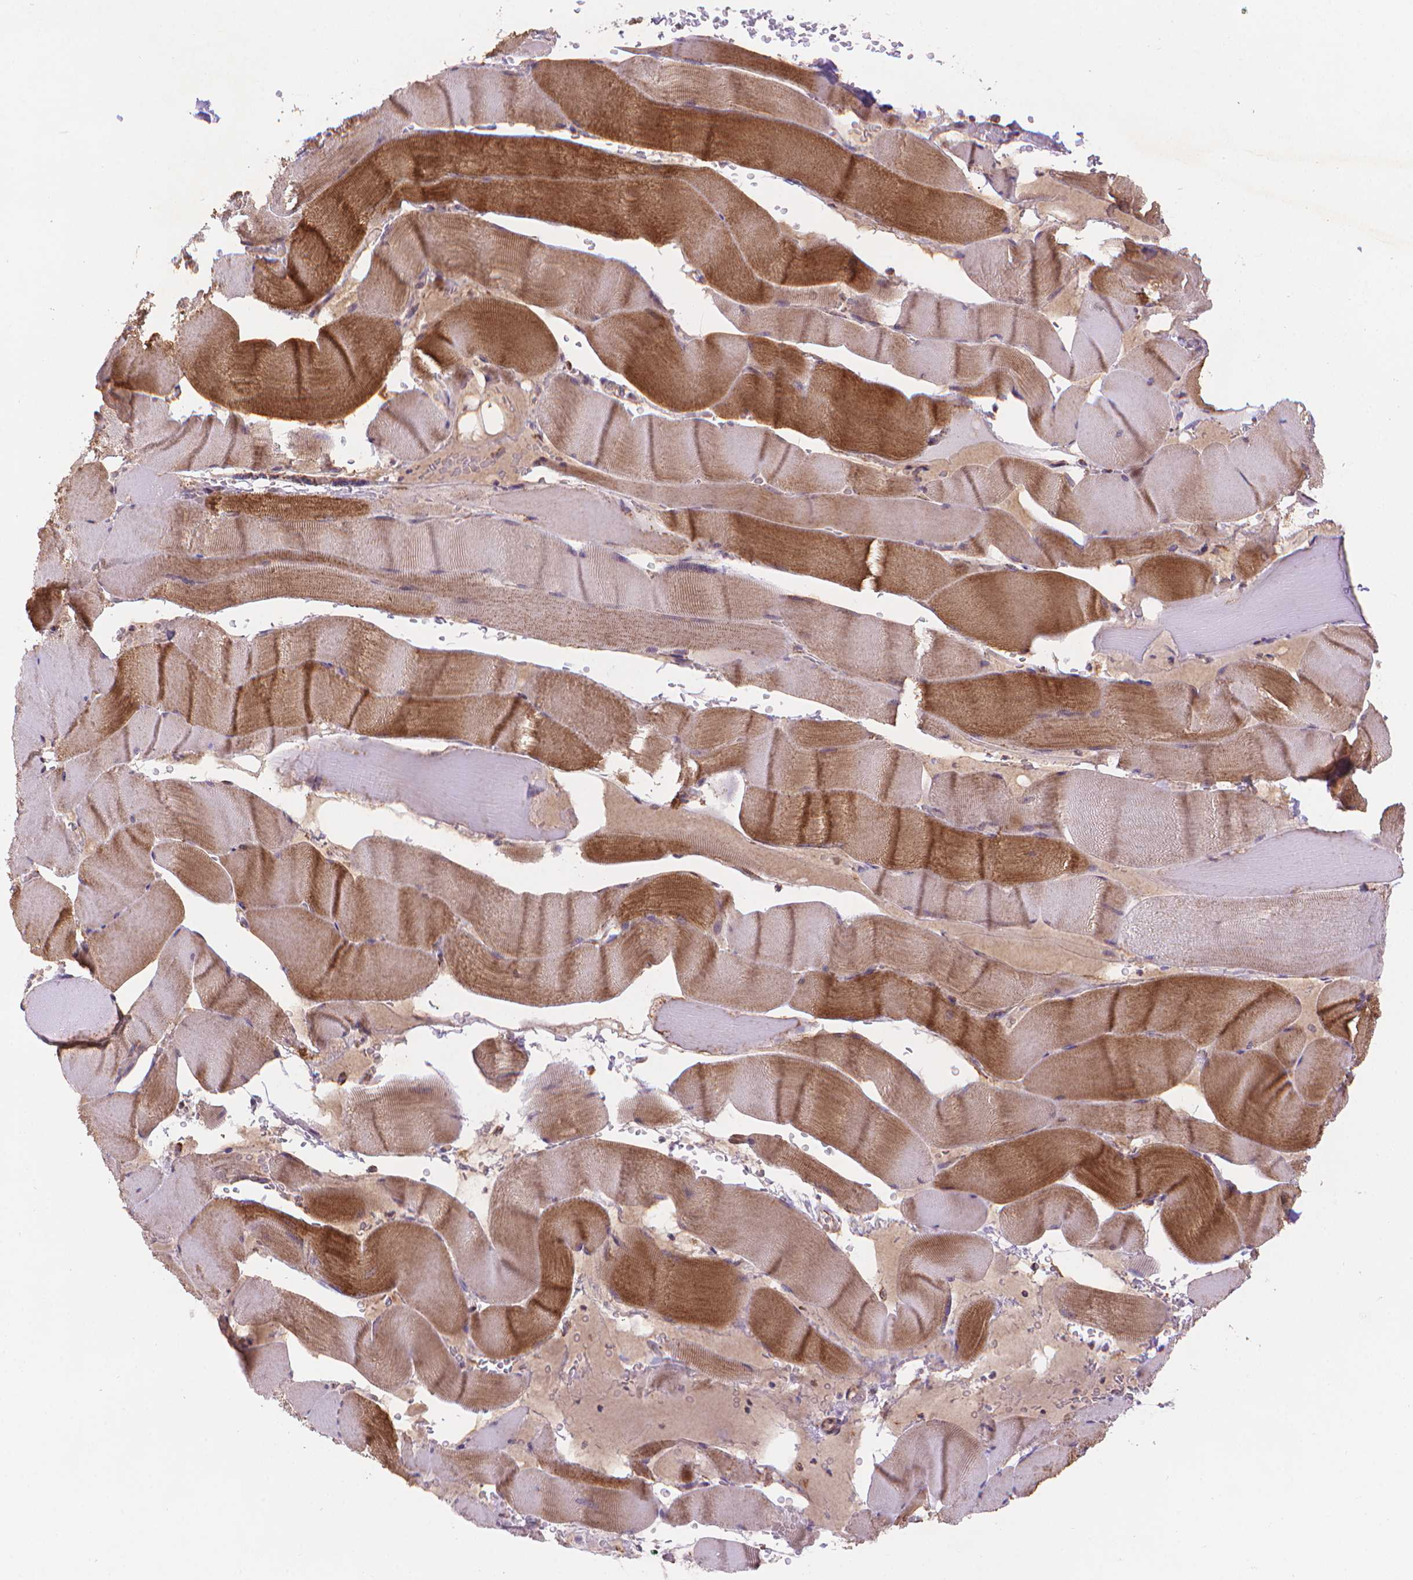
{"staining": {"intensity": "strong", "quantity": "25%-75%", "location": "cytoplasmic/membranous"}, "tissue": "skeletal muscle", "cell_type": "Myocytes", "image_type": "normal", "snomed": [{"axis": "morphology", "description": "Normal tissue, NOS"}, {"axis": "topography", "description": "Skeletal muscle"}], "caption": "Immunohistochemical staining of benign skeletal muscle reveals strong cytoplasmic/membranous protein positivity in approximately 25%-75% of myocytes.", "gene": "CYYR1", "patient": {"sex": "male", "age": 56}}